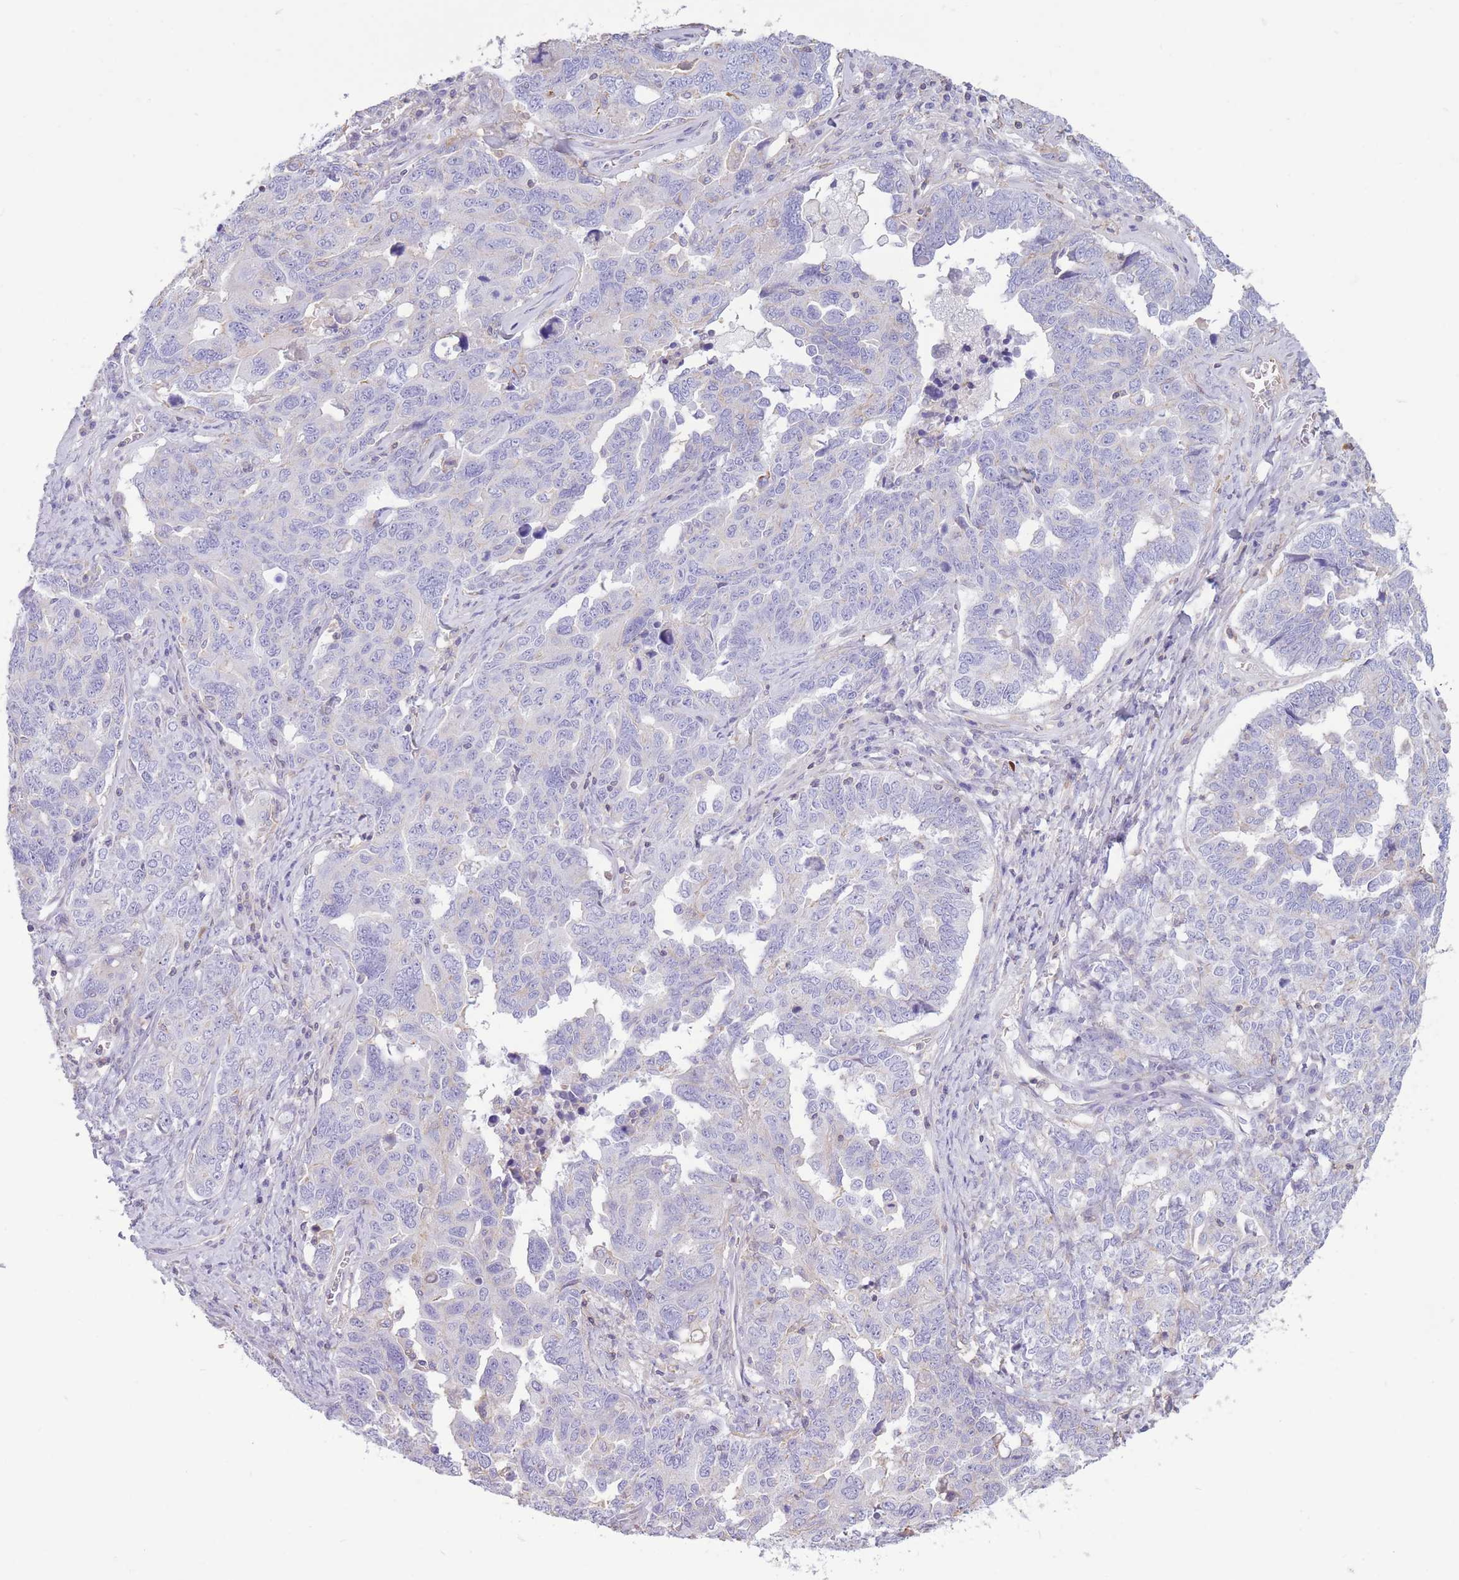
{"staining": {"intensity": "negative", "quantity": "none", "location": "none"}, "tissue": "ovarian cancer", "cell_type": "Tumor cells", "image_type": "cancer", "snomed": [{"axis": "morphology", "description": "Carcinoma, endometroid"}, {"axis": "topography", "description": "Ovary"}], "caption": "Tumor cells show no significant staining in endometroid carcinoma (ovarian).", "gene": "PDHA1", "patient": {"sex": "female", "age": 62}}